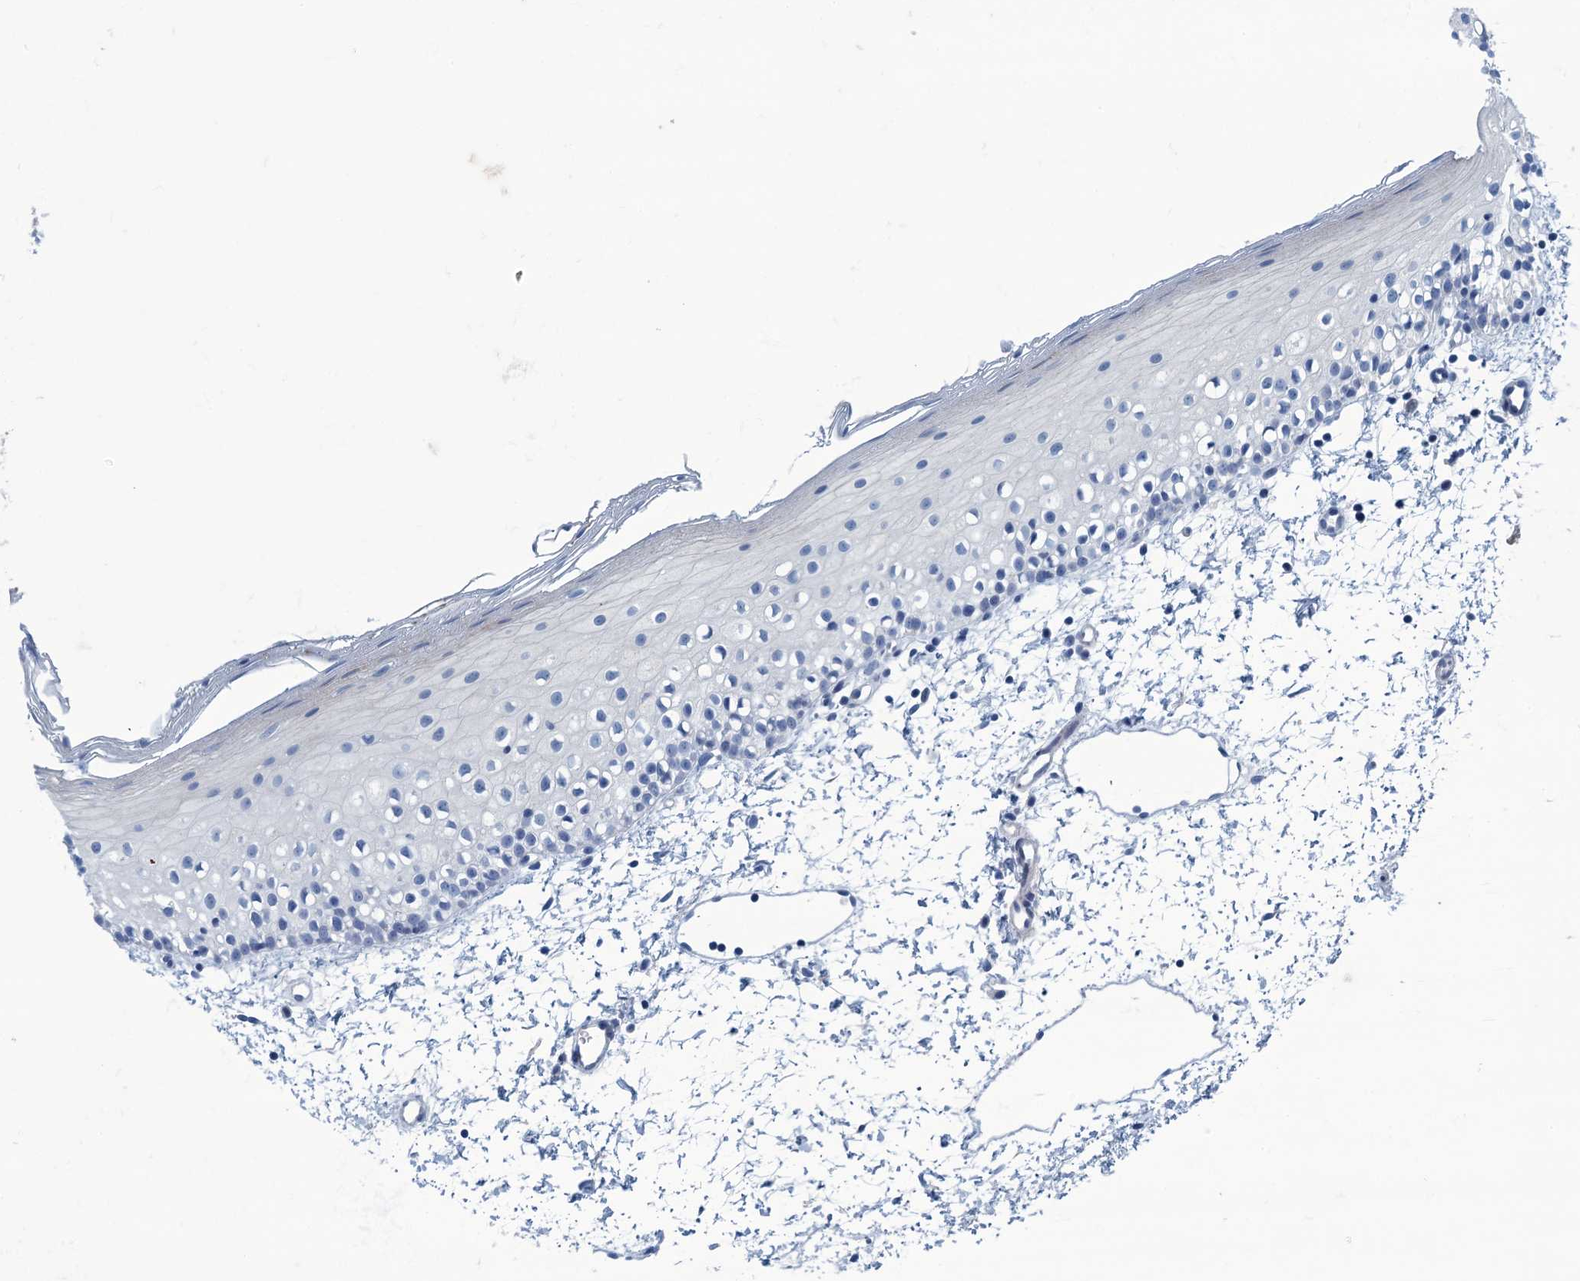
{"staining": {"intensity": "negative", "quantity": "none", "location": "none"}, "tissue": "oral mucosa", "cell_type": "Squamous epithelial cells", "image_type": "normal", "snomed": [{"axis": "morphology", "description": "Normal tissue, NOS"}, {"axis": "topography", "description": "Oral tissue"}], "caption": "High power microscopy histopathology image of an immunohistochemistry (IHC) micrograph of benign oral mucosa, revealing no significant expression in squamous epithelial cells. Brightfield microscopy of immunohistochemistry stained with DAB (brown) and hematoxylin (blue), captured at high magnification.", "gene": "C10orf88", "patient": {"sex": "male", "age": 28}}